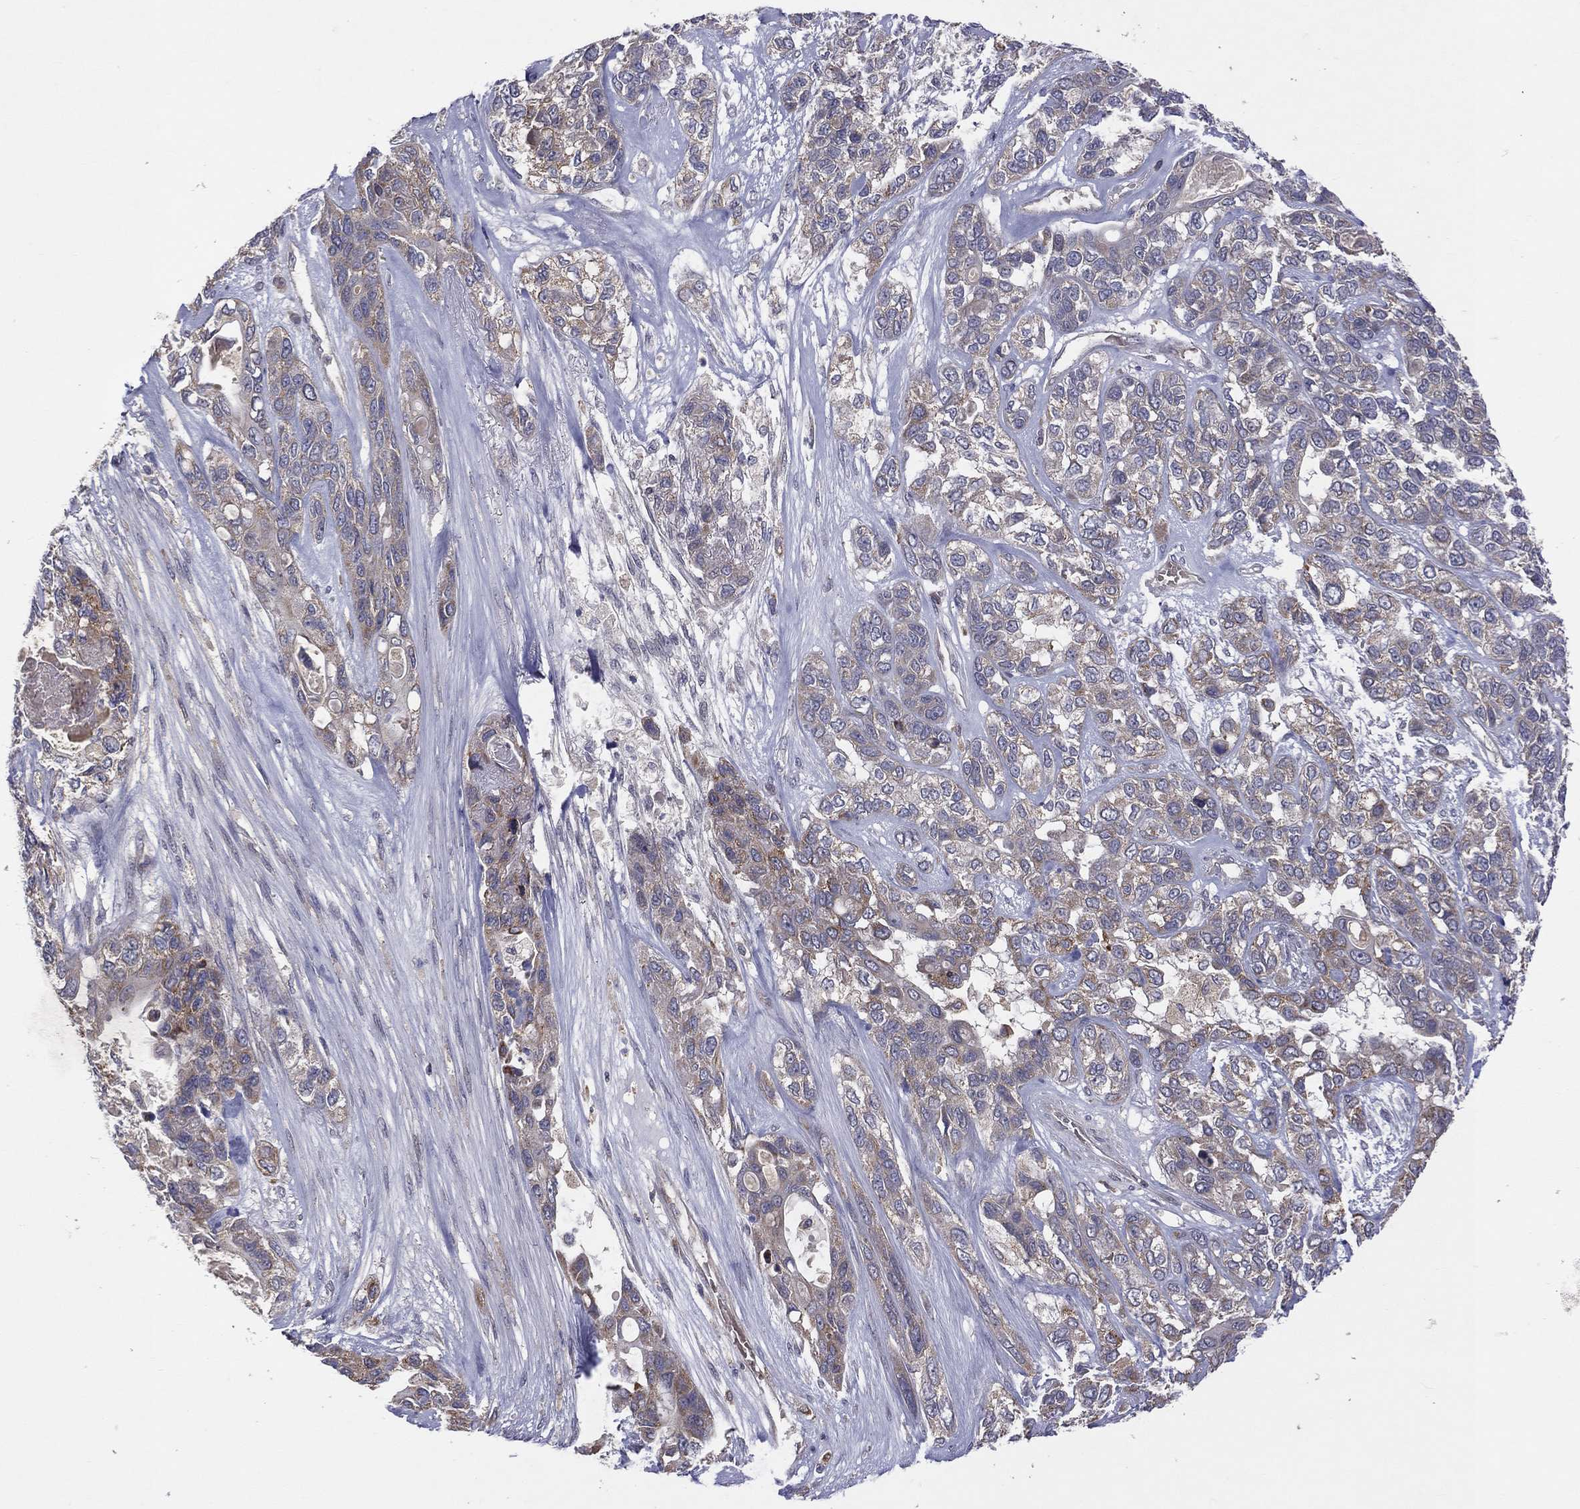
{"staining": {"intensity": "weak", "quantity": "<25%", "location": "cytoplasmic/membranous"}, "tissue": "lung cancer", "cell_type": "Tumor cells", "image_type": "cancer", "snomed": [{"axis": "morphology", "description": "Squamous cell carcinoma, NOS"}, {"axis": "topography", "description": "Lung"}], "caption": "Lung squamous cell carcinoma stained for a protein using immunohistochemistry shows no expression tumor cells.", "gene": "STARD3", "patient": {"sex": "female", "age": 70}}